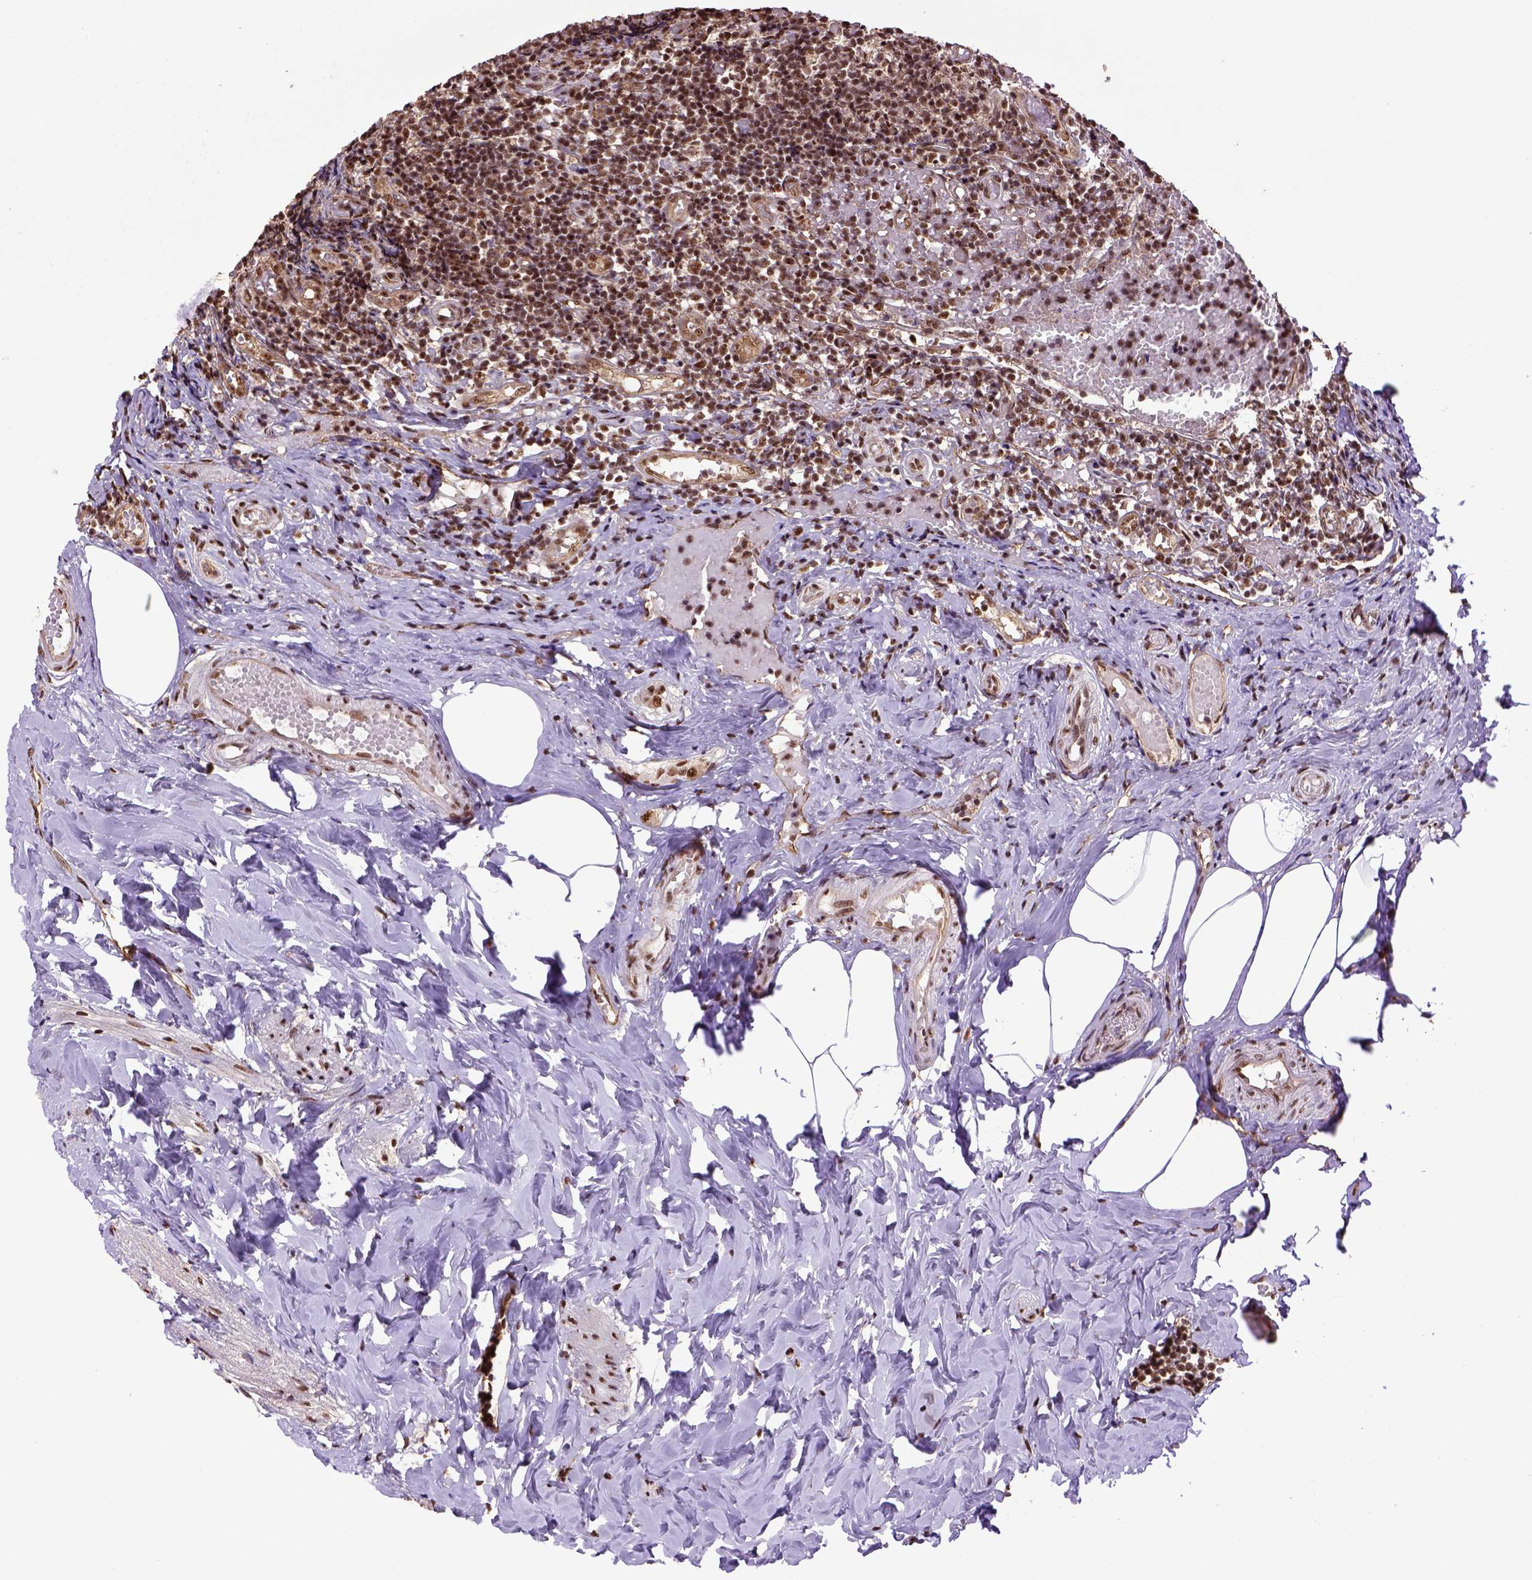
{"staining": {"intensity": "strong", "quantity": ">75%", "location": "nuclear"}, "tissue": "appendix", "cell_type": "Glandular cells", "image_type": "normal", "snomed": [{"axis": "morphology", "description": "Normal tissue, NOS"}, {"axis": "topography", "description": "Appendix"}], "caption": "A micrograph showing strong nuclear expression in approximately >75% of glandular cells in normal appendix, as visualized by brown immunohistochemical staining.", "gene": "PPIG", "patient": {"sex": "female", "age": 32}}